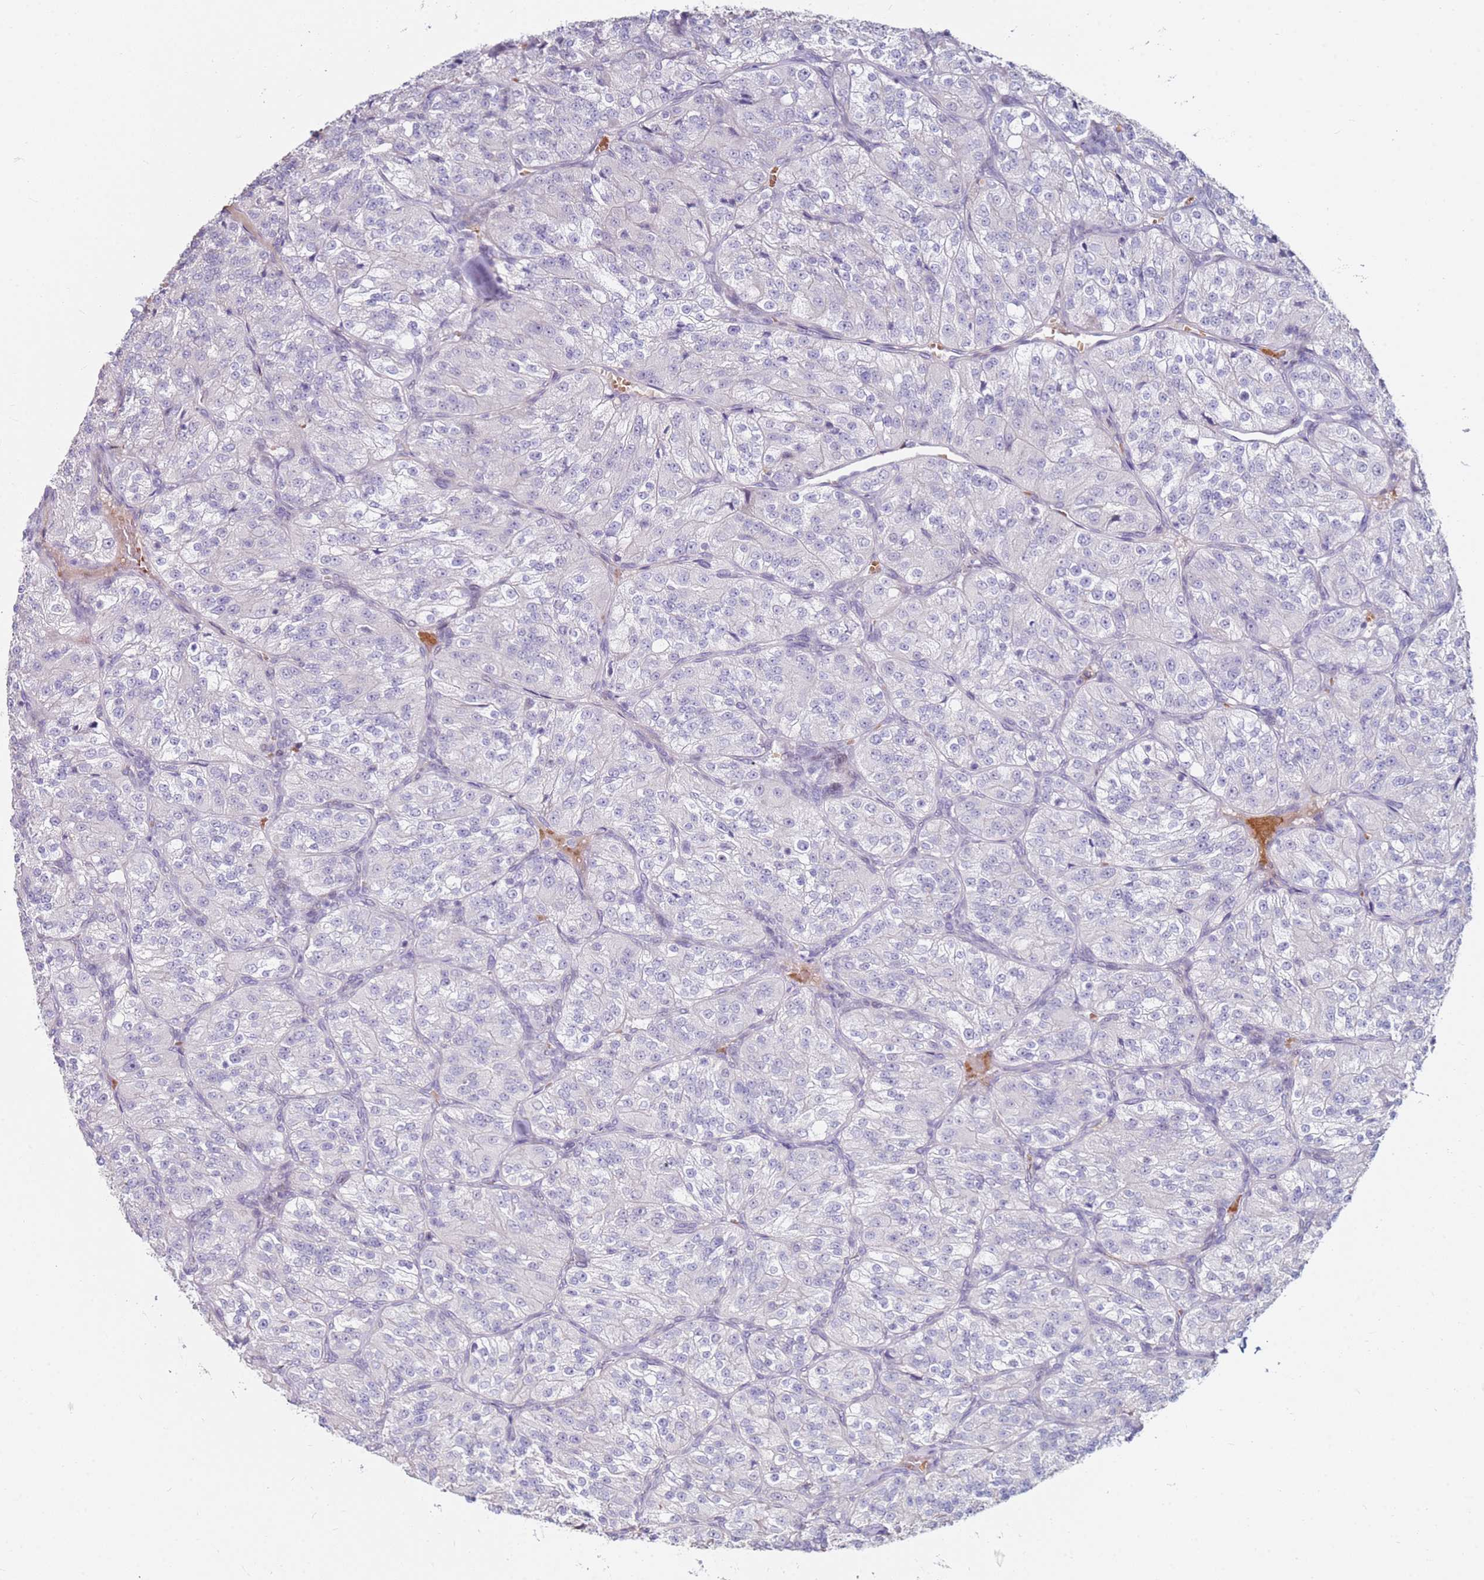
{"staining": {"intensity": "negative", "quantity": "none", "location": "none"}, "tissue": "renal cancer", "cell_type": "Tumor cells", "image_type": "cancer", "snomed": [{"axis": "morphology", "description": "Adenocarcinoma, NOS"}, {"axis": "topography", "description": "Kidney"}], "caption": "Renal cancer was stained to show a protein in brown. There is no significant positivity in tumor cells.", "gene": "RARS2", "patient": {"sex": "female", "age": 63}}